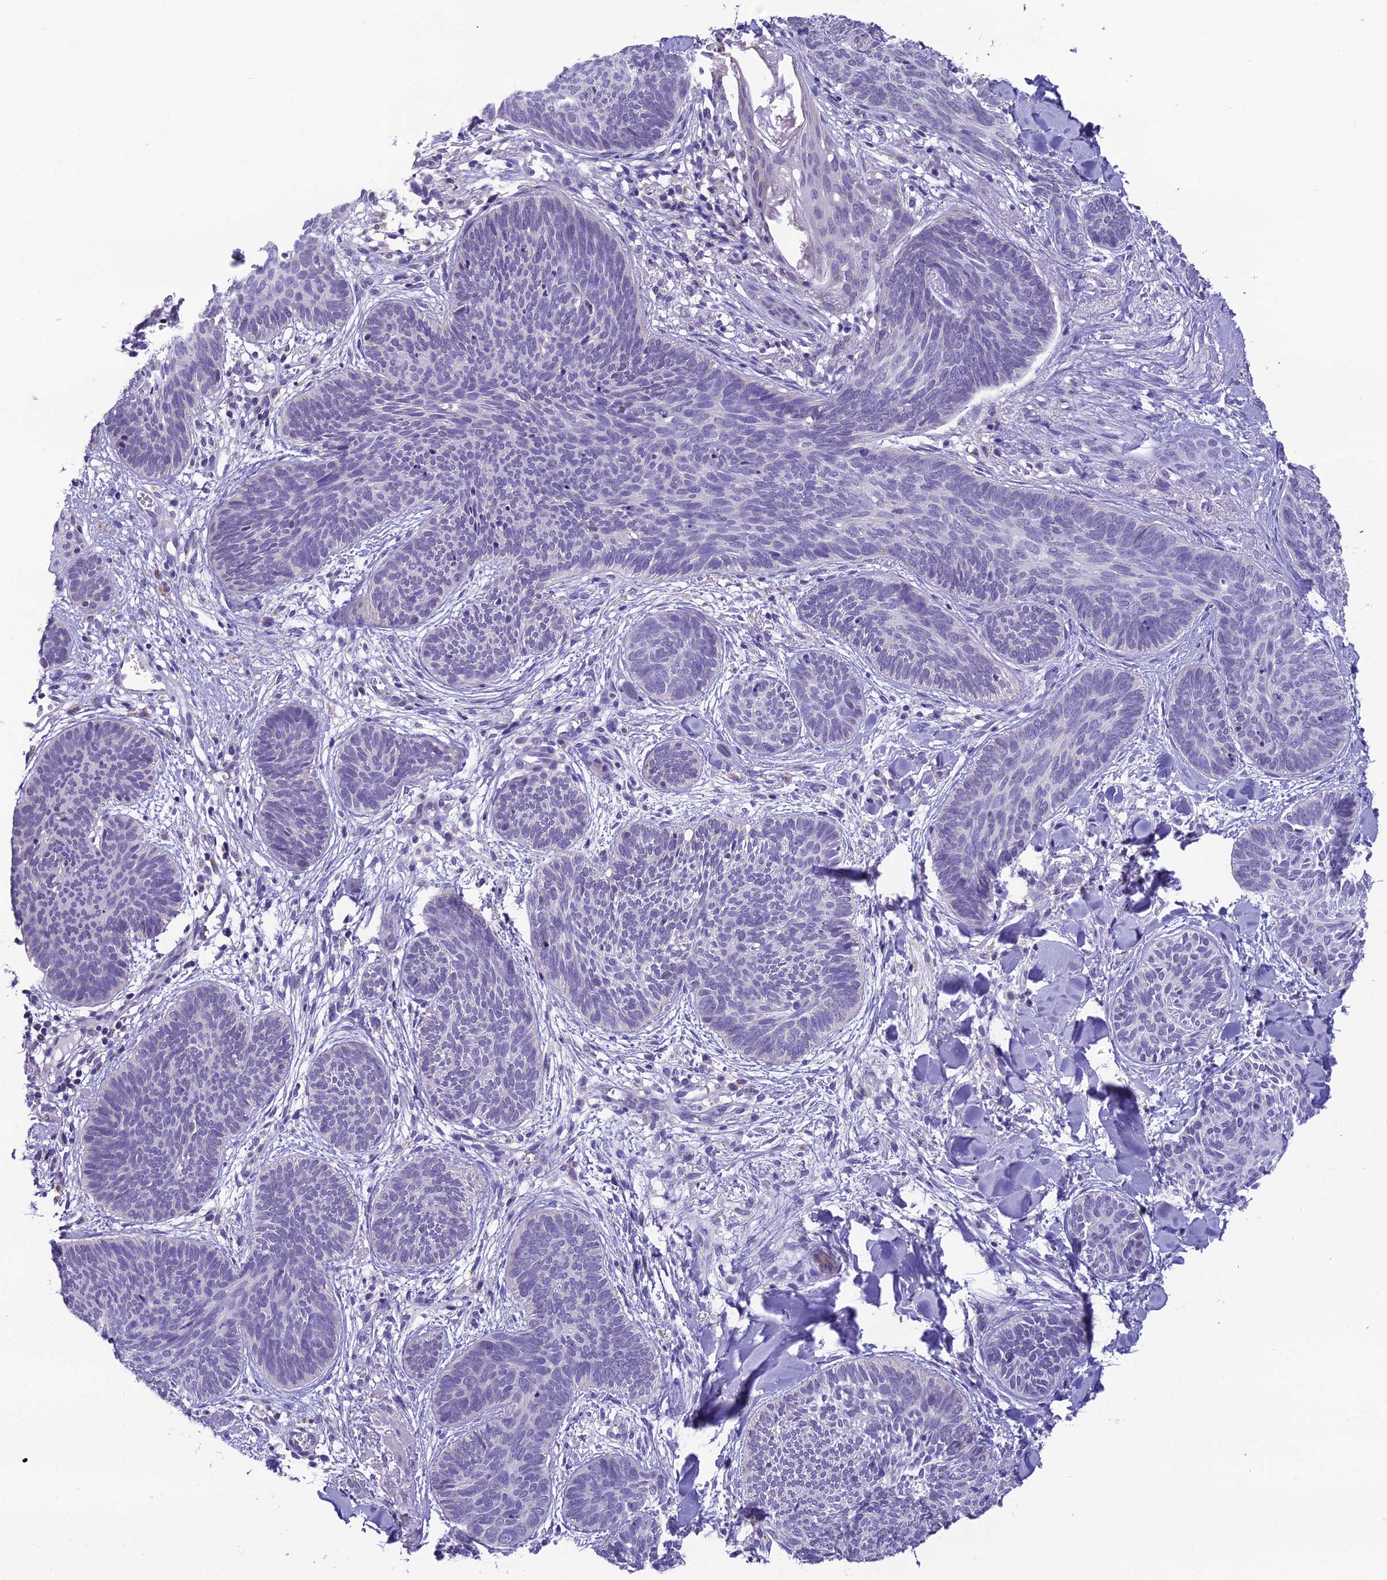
{"staining": {"intensity": "negative", "quantity": "none", "location": "none"}, "tissue": "skin cancer", "cell_type": "Tumor cells", "image_type": "cancer", "snomed": [{"axis": "morphology", "description": "Basal cell carcinoma"}, {"axis": "topography", "description": "Skin"}], "caption": "There is no significant positivity in tumor cells of basal cell carcinoma (skin).", "gene": "MIIP", "patient": {"sex": "female", "age": 81}}